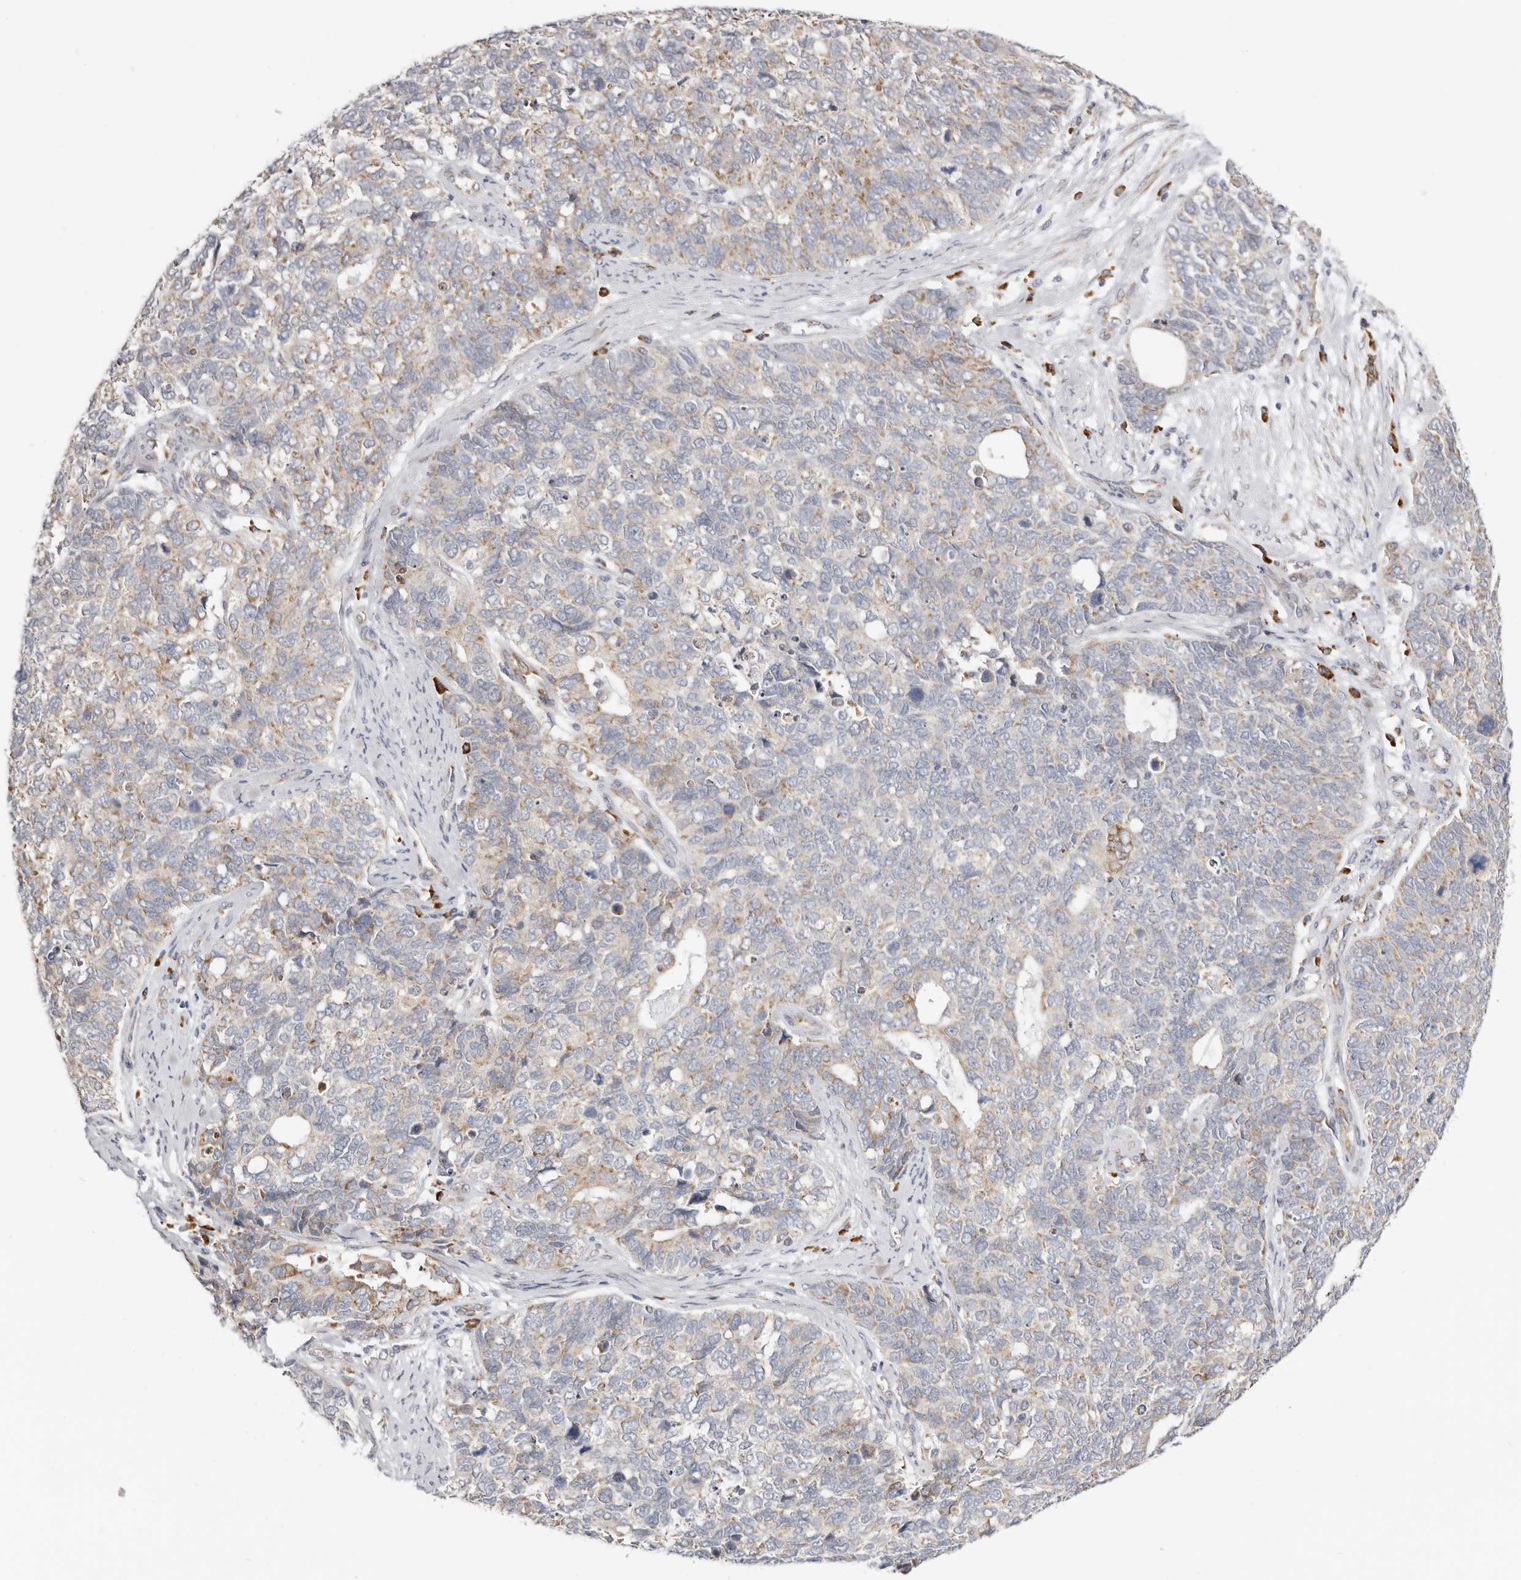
{"staining": {"intensity": "weak", "quantity": "<25%", "location": "cytoplasmic/membranous"}, "tissue": "cervical cancer", "cell_type": "Tumor cells", "image_type": "cancer", "snomed": [{"axis": "morphology", "description": "Squamous cell carcinoma, NOS"}, {"axis": "topography", "description": "Cervix"}], "caption": "High magnification brightfield microscopy of cervical cancer stained with DAB (brown) and counterstained with hematoxylin (blue): tumor cells show no significant positivity.", "gene": "IL32", "patient": {"sex": "female", "age": 63}}